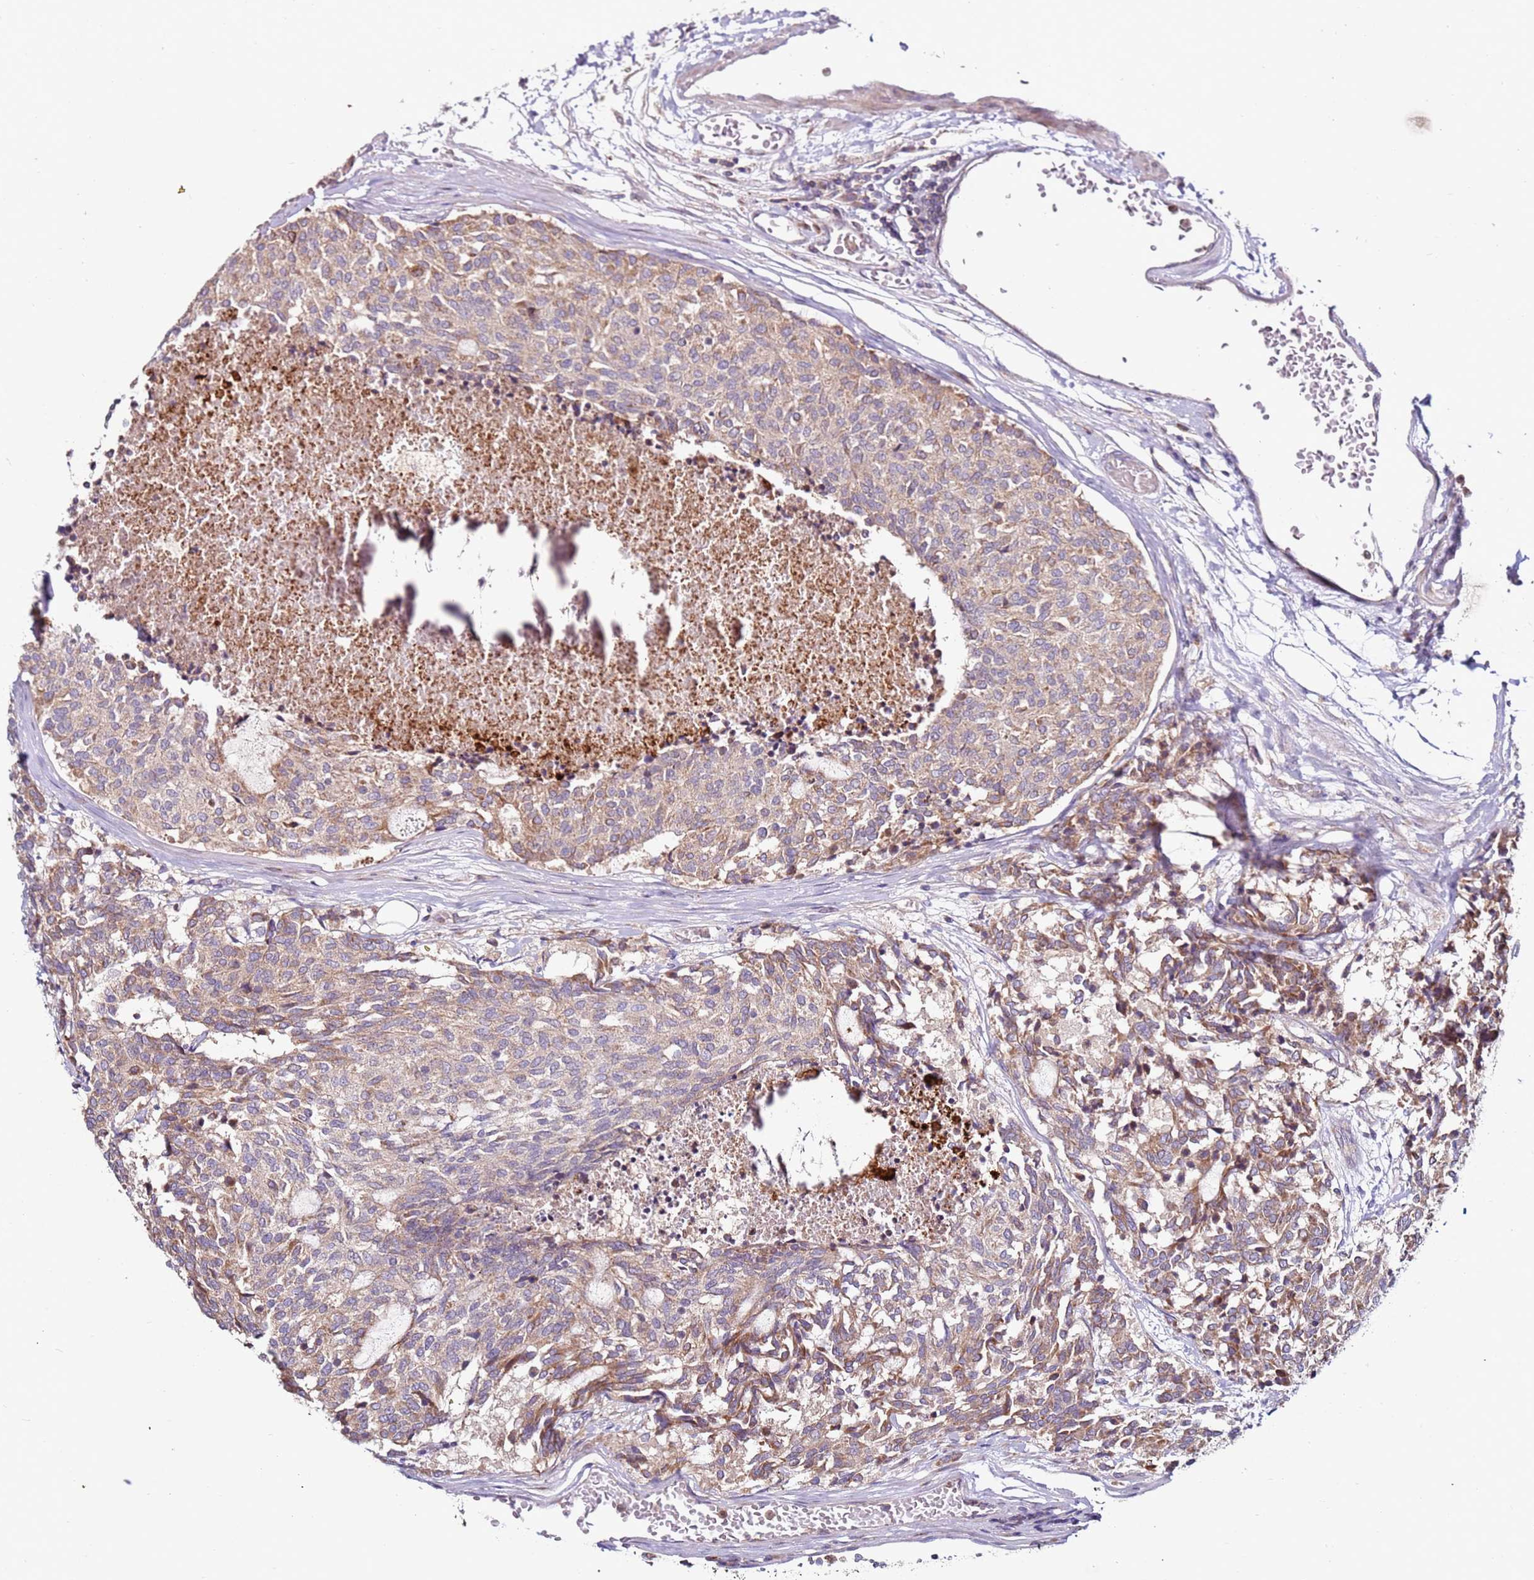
{"staining": {"intensity": "weak", "quantity": ">75%", "location": "cytoplasmic/membranous"}, "tissue": "carcinoid", "cell_type": "Tumor cells", "image_type": "cancer", "snomed": [{"axis": "morphology", "description": "Carcinoid, malignant, NOS"}, {"axis": "topography", "description": "Pancreas"}], "caption": "A brown stain shows weak cytoplasmic/membranous positivity of a protein in human malignant carcinoid tumor cells. Ihc stains the protein of interest in brown and the nuclei are stained blue.", "gene": "CNOT9", "patient": {"sex": "female", "age": 54}}